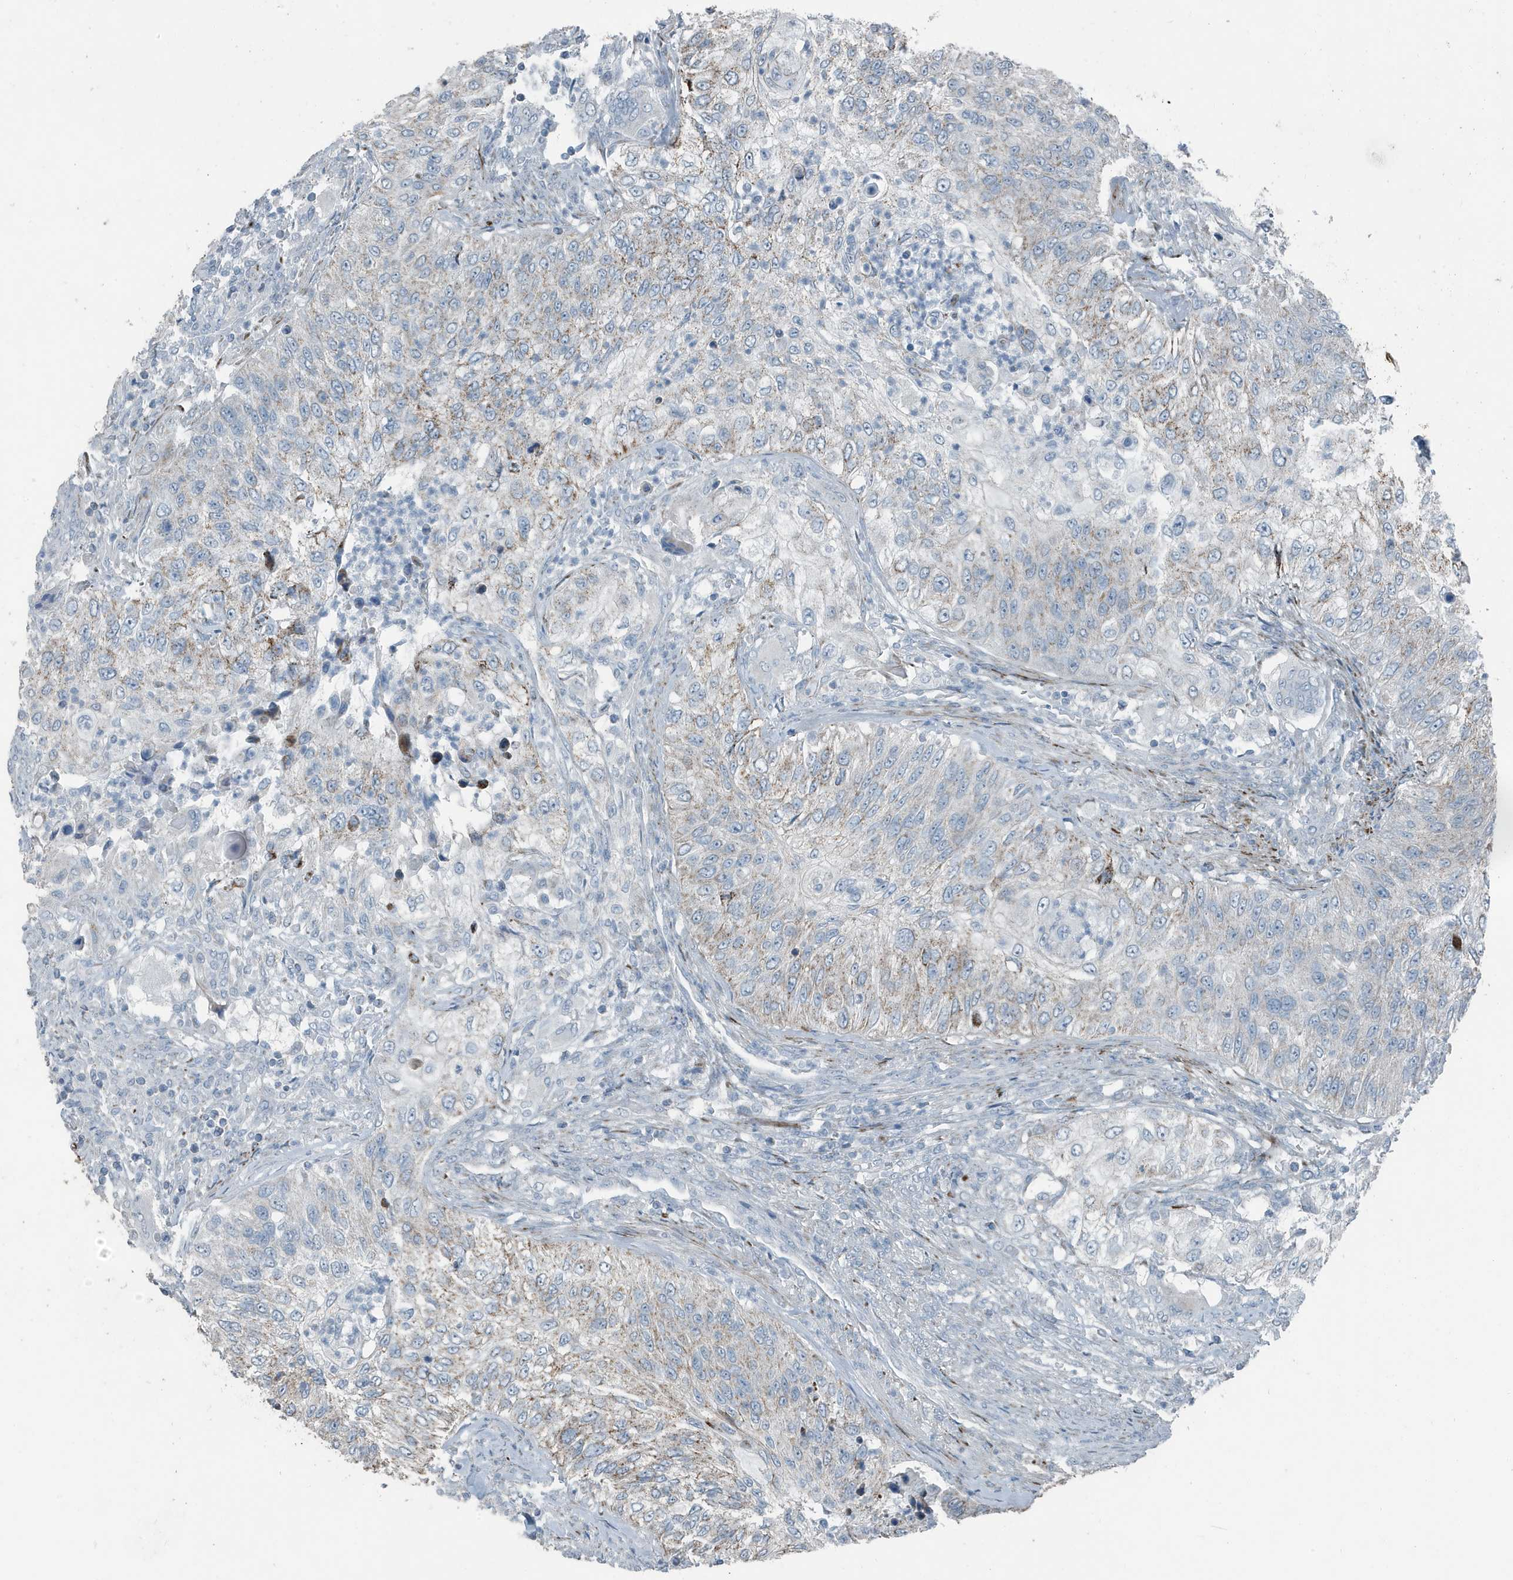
{"staining": {"intensity": "weak", "quantity": "25%-75%", "location": "cytoplasmic/membranous"}, "tissue": "urothelial cancer", "cell_type": "Tumor cells", "image_type": "cancer", "snomed": [{"axis": "morphology", "description": "Urothelial carcinoma, High grade"}, {"axis": "topography", "description": "Urinary bladder"}], "caption": "High-power microscopy captured an immunohistochemistry (IHC) micrograph of urothelial cancer, revealing weak cytoplasmic/membranous staining in approximately 25%-75% of tumor cells.", "gene": "FAM162A", "patient": {"sex": "female", "age": 60}}